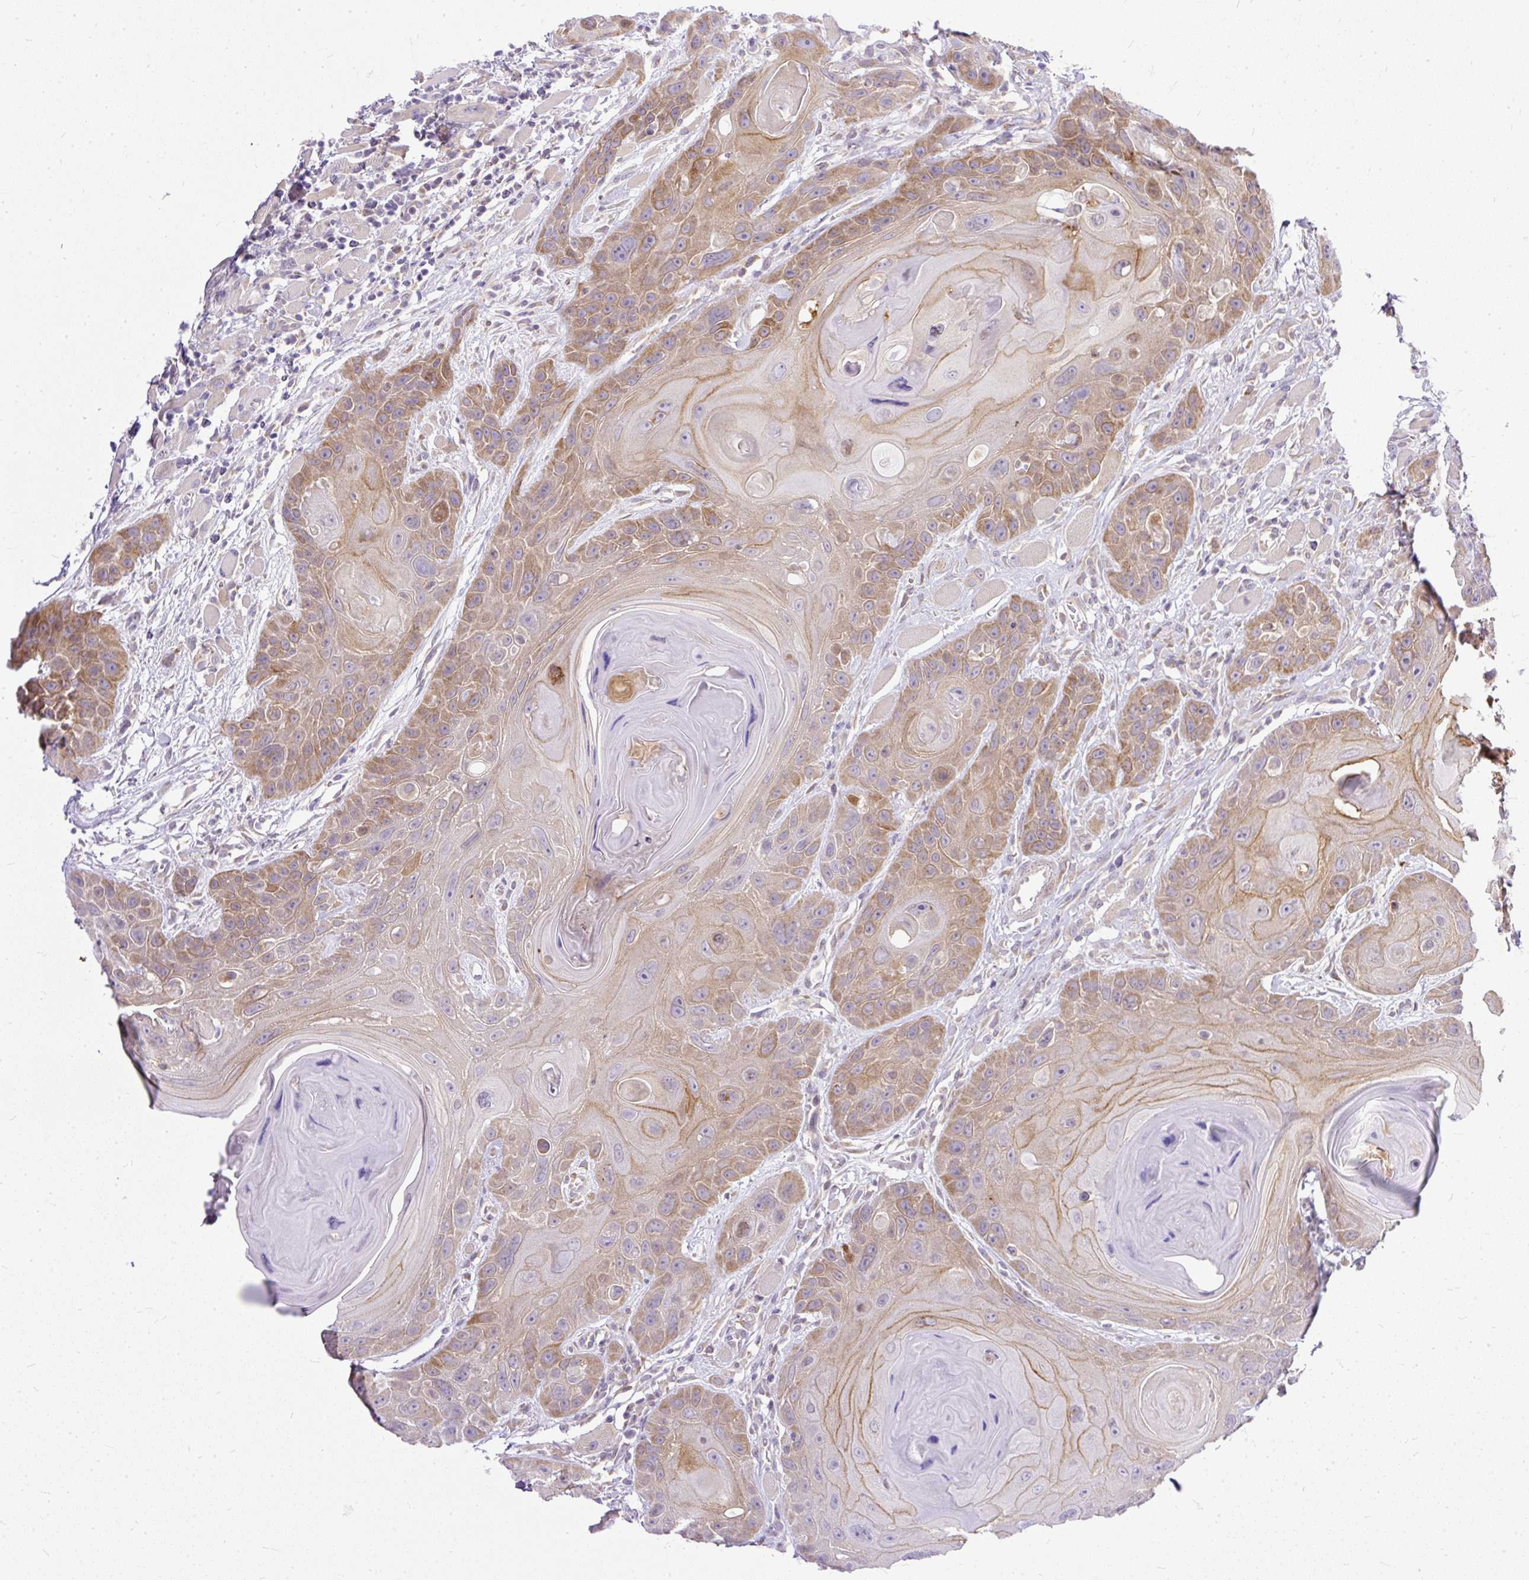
{"staining": {"intensity": "moderate", "quantity": ">75%", "location": "cytoplasmic/membranous"}, "tissue": "head and neck cancer", "cell_type": "Tumor cells", "image_type": "cancer", "snomed": [{"axis": "morphology", "description": "Squamous cell carcinoma, NOS"}, {"axis": "topography", "description": "Head-Neck"}], "caption": "DAB (3,3'-diaminobenzidine) immunohistochemical staining of head and neck cancer (squamous cell carcinoma) shows moderate cytoplasmic/membranous protein expression in about >75% of tumor cells. (DAB IHC with brightfield microscopy, high magnification).", "gene": "AMFR", "patient": {"sex": "female", "age": 59}}